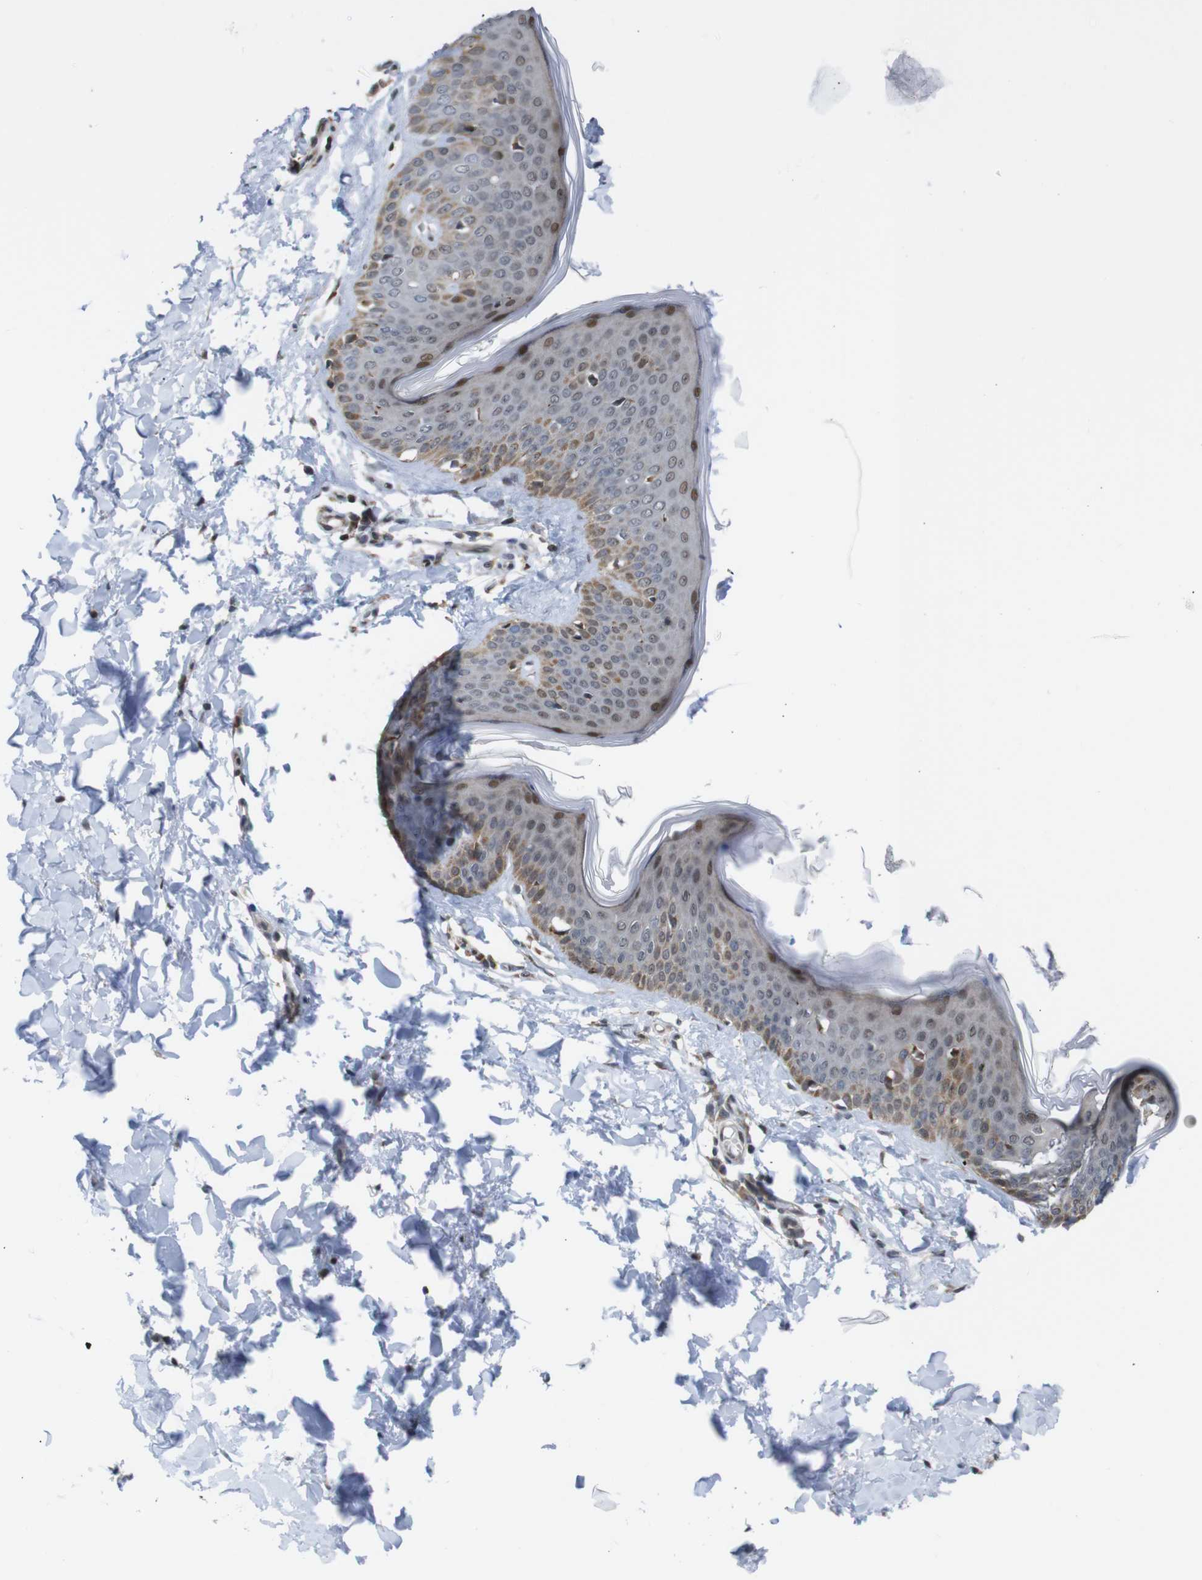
{"staining": {"intensity": "weak", "quantity": ">75%", "location": "cytoplasmic/membranous"}, "tissue": "skin", "cell_type": "Fibroblasts", "image_type": "normal", "snomed": [{"axis": "morphology", "description": "Normal tissue, NOS"}, {"axis": "topography", "description": "Skin"}], "caption": "Weak cytoplasmic/membranous positivity is seen in approximately >75% of fibroblasts in unremarkable skin.", "gene": "PTPN1", "patient": {"sex": "female", "age": 17}}